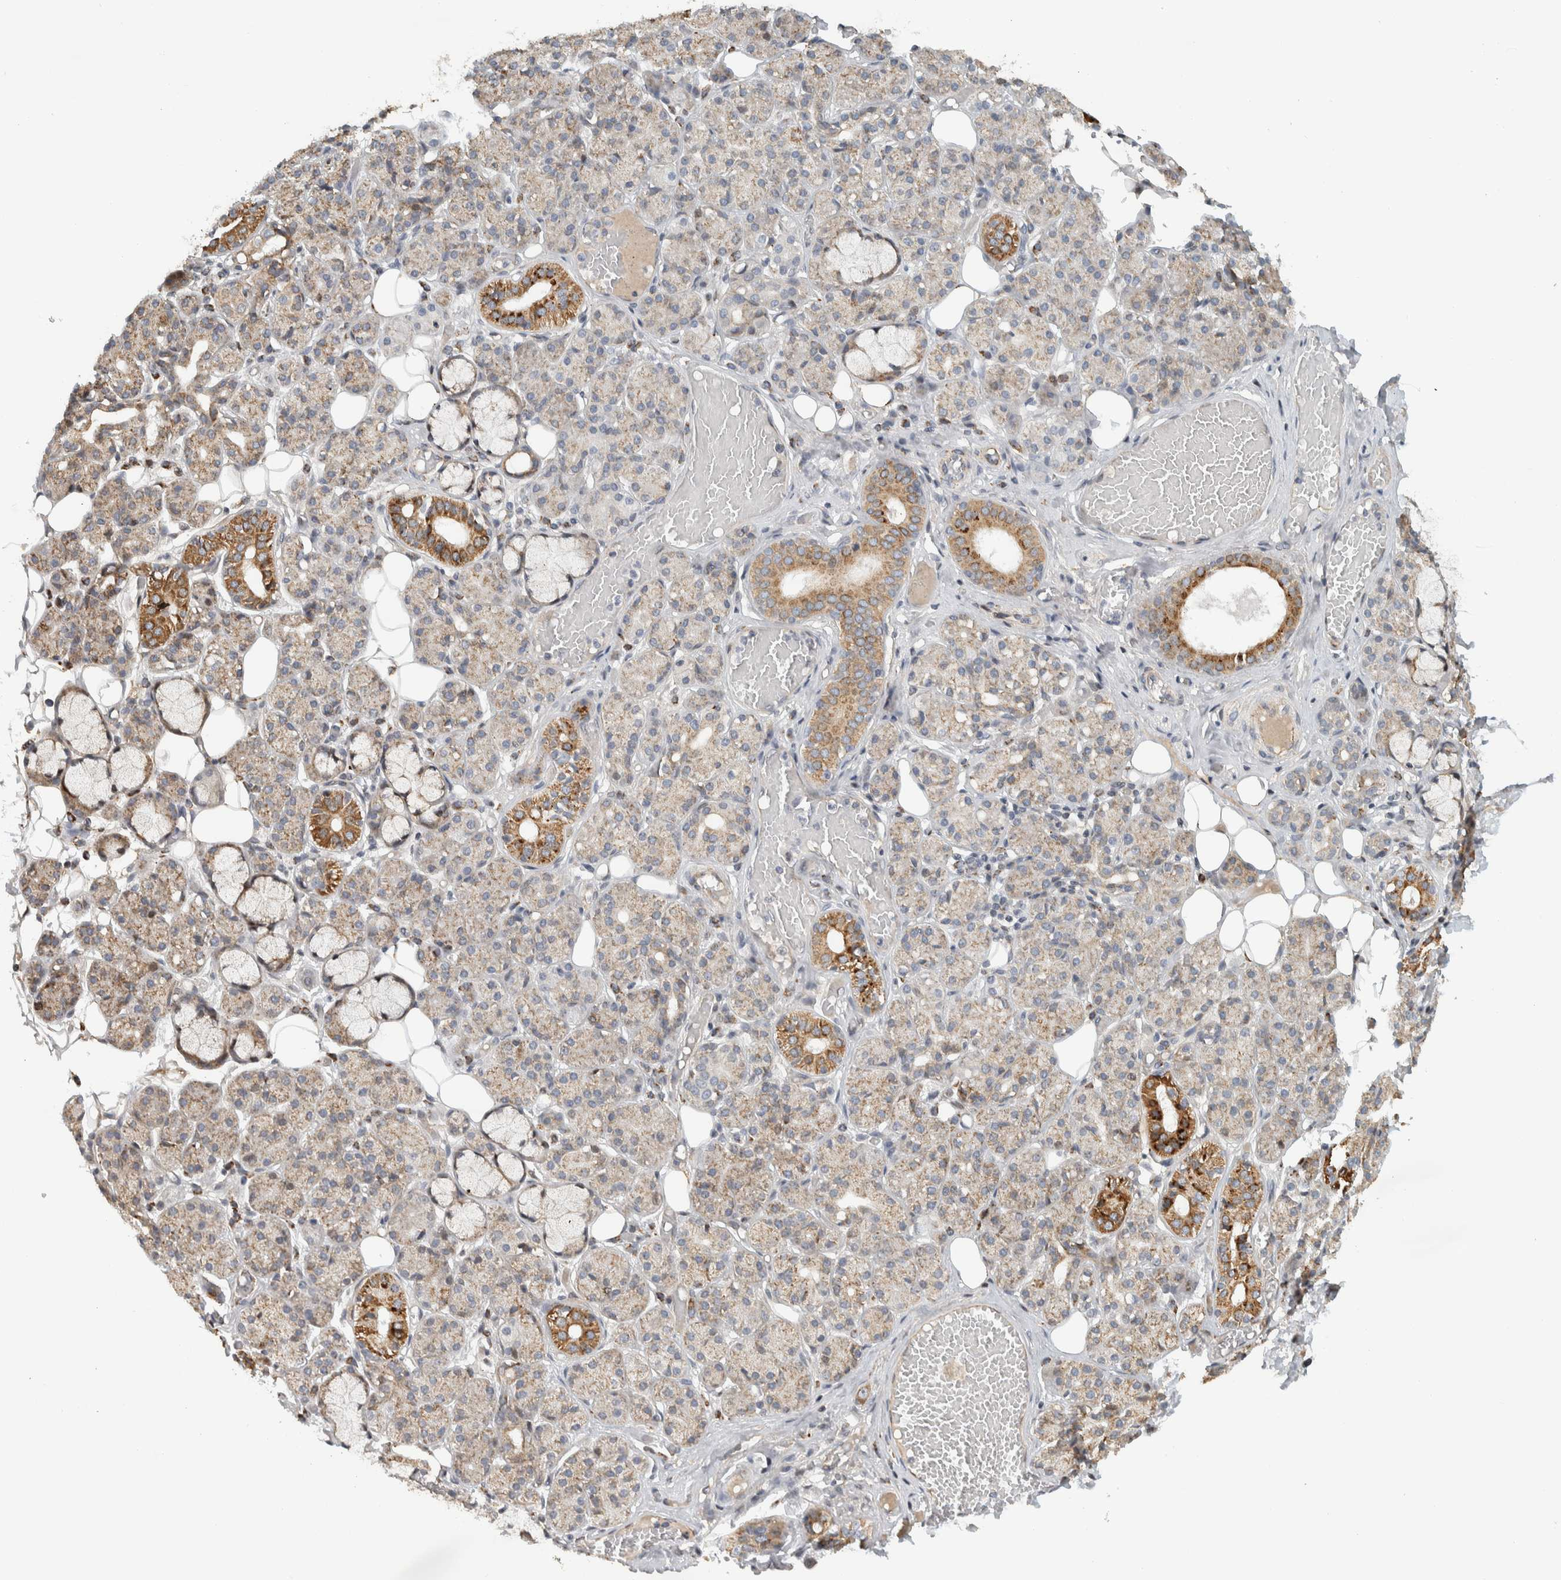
{"staining": {"intensity": "moderate", "quantity": "<25%", "location": "cytoplasmic/membranous"}, "tissue": "salivary gland", "cell_type": "Glandular cells", "image_type": "normal", "snomed": [{"axis": "morphology", "description": "Normal tissue, NOS"}, {"axis": "topography", "description": "Salivary gland"}], "caption": "Glandular cells display moderate cytoplasmic/membranous staining in about <25% of cells in unremarkable salivary gland. (DAB IHC, brown staining for protein, blue staining for nuclei).", "gene": "AFP", "patient": {"sex": "male", "age": 63}}